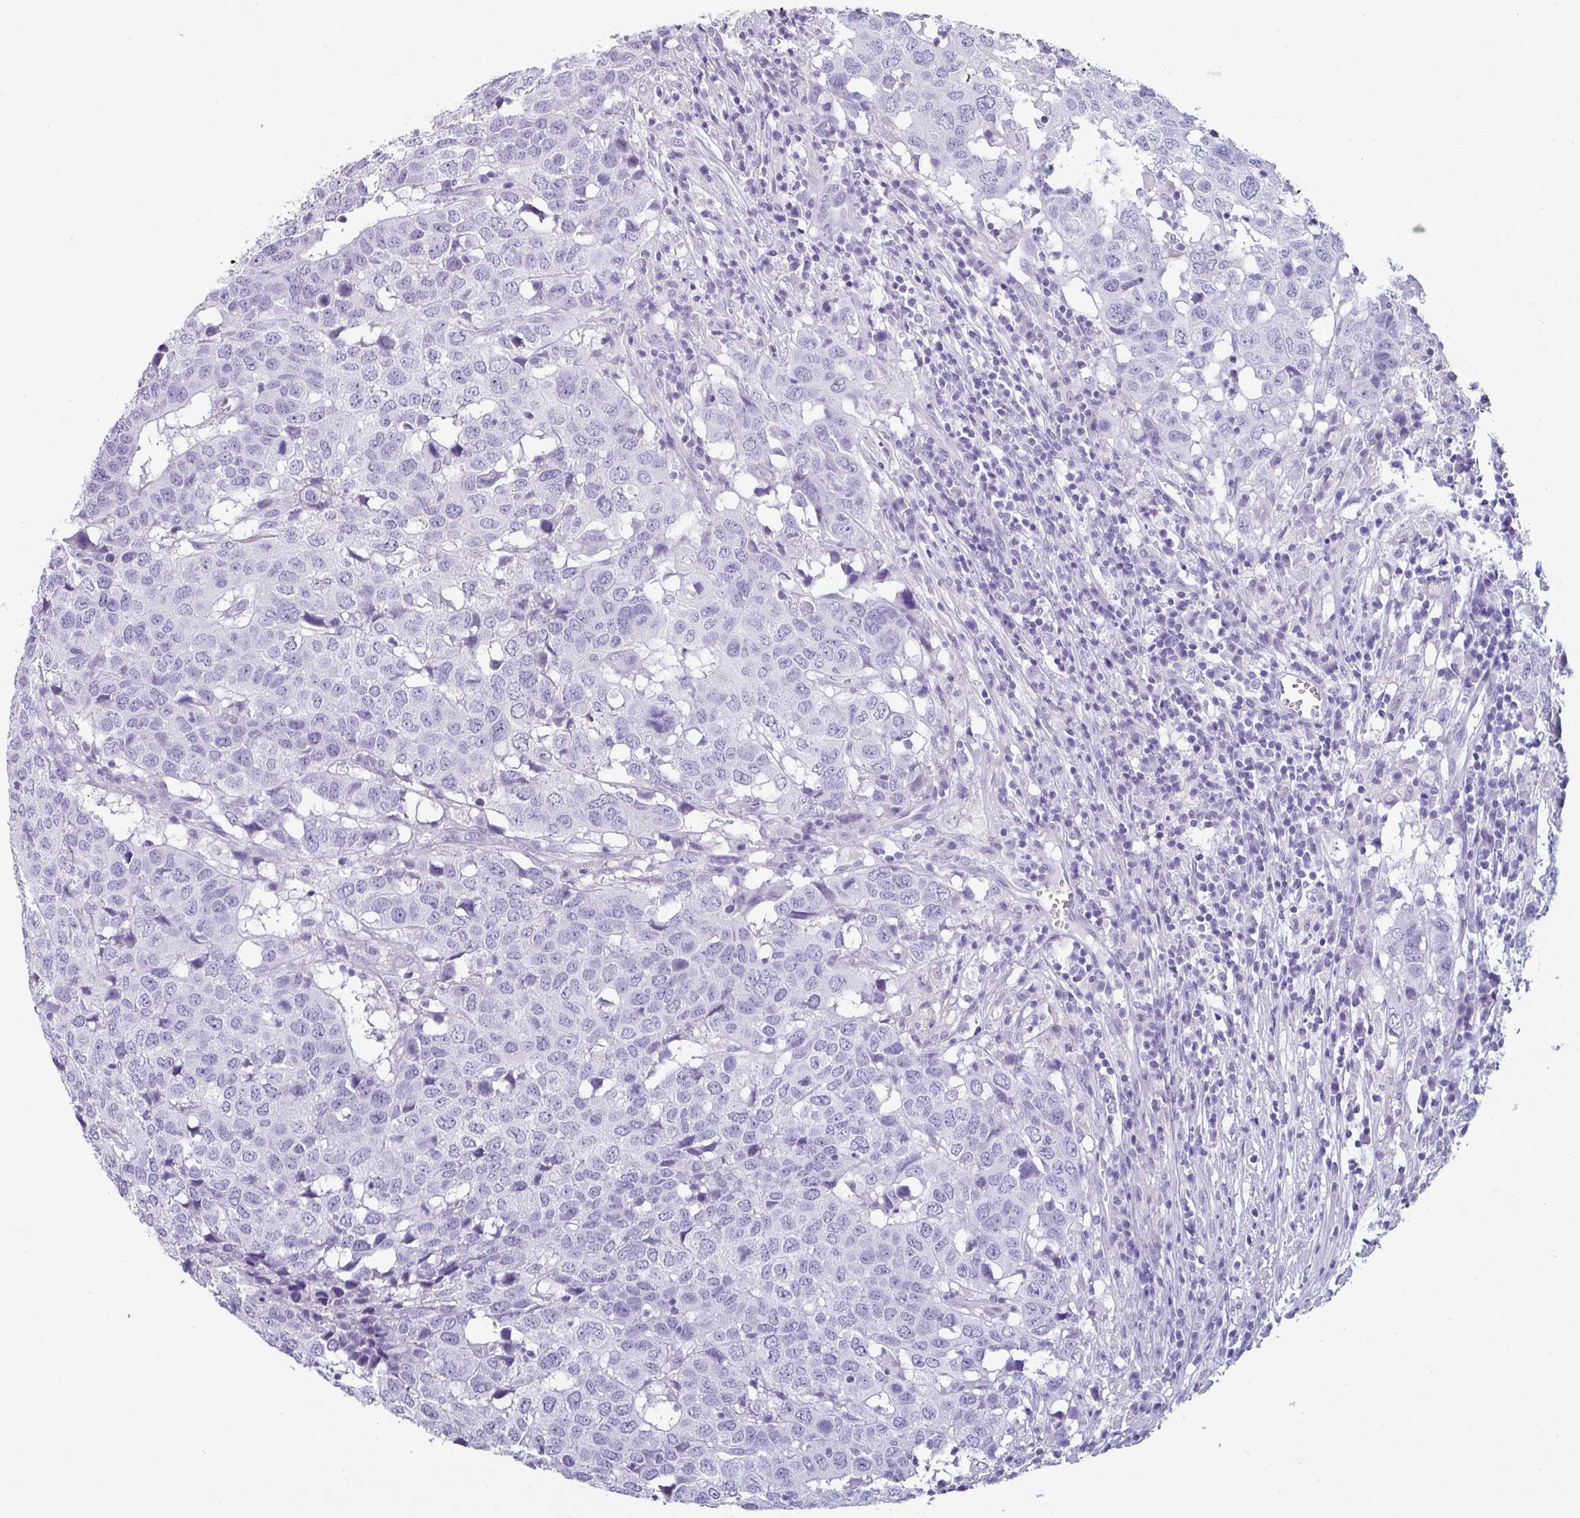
{"staining": {"intensity": "negative", "quantity": "none", "location": "none"}, "tissue": "head and neck cancer", "cell_type": "Tumor cells", "image_type": "cancer", "snomed": [{"axis": "morphology", "description": "Squamous cell carcinoma, NOS"}, {"axis": "topography", "description": "Head-Neck"}], "caption": "IHC photomicrograph of human squamous cell carcinoma (head and neck) stained for a protein (brown), which displays no positivity in tumor cells.", "gene": "VCY1B", "patient": {"sex": "male", "age": 66}}